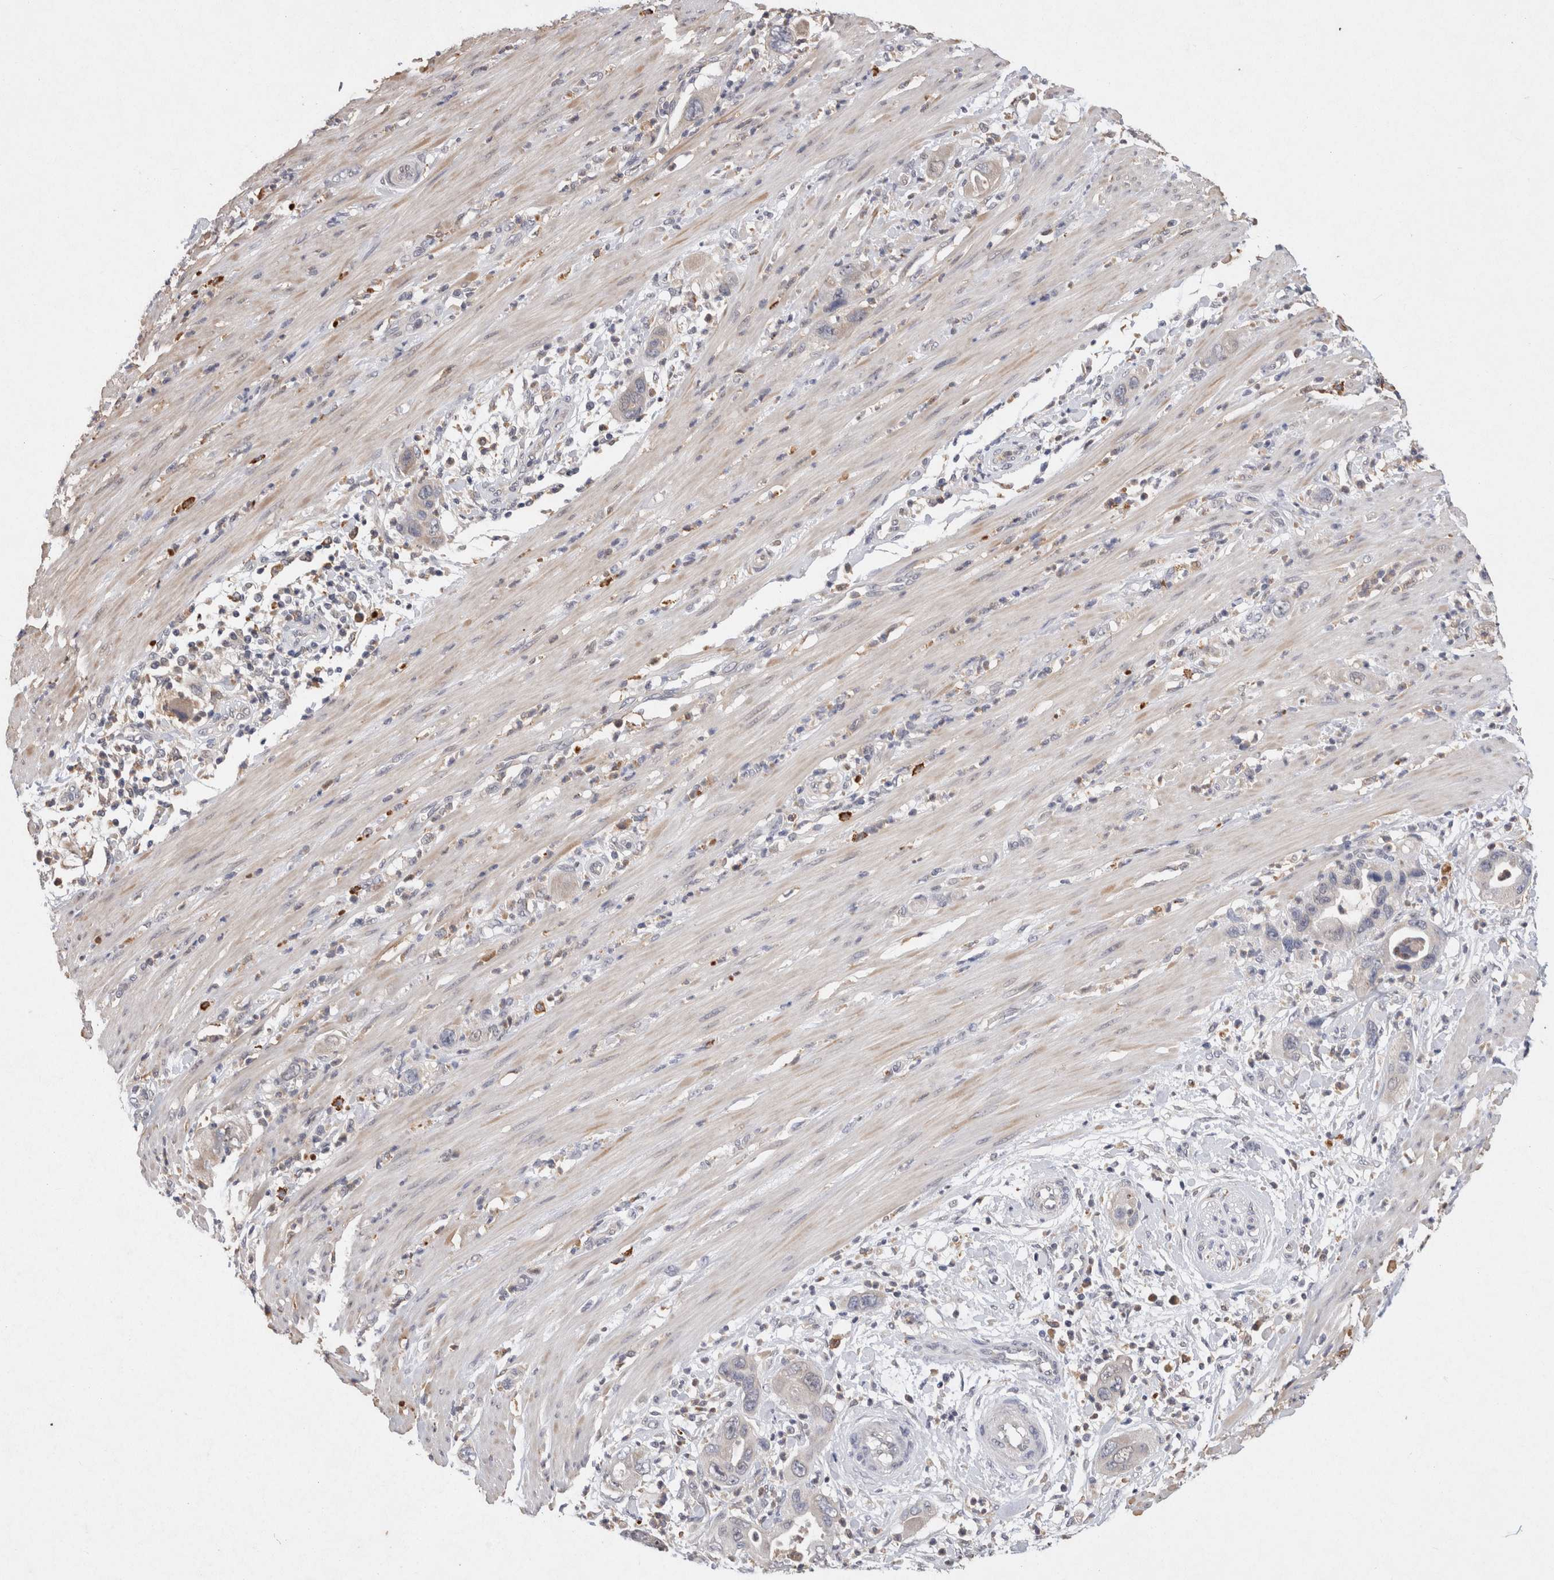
{"staining": {"intensity": "weak", "quantity": "<25%", "location": "nuclear"}, "tissue": "pancreatic cancer", "cell_type": "Tumor cells", "image_type": "cancer", "snomed": [{"axis": "morphology", "description": "Adenocarcinoma, NOS"}, {"axis": "topography", "description": "Pancreas"}], "caption": "High magnification brightfield microscopy of adenocarcinoma (pancreatic) stained with DAB (brown) and counterstained with hematoxylin (blue): tumor cells show no significant expression. (Stains: DAB (3,3'-diaminobenzidine) immunohistochemistry with hematoxylin counter stain, Microscopy: brightfield microscopy at high magnification).", "gene": "VSIG4", "patient": {"sex": "female", "age": 71}}